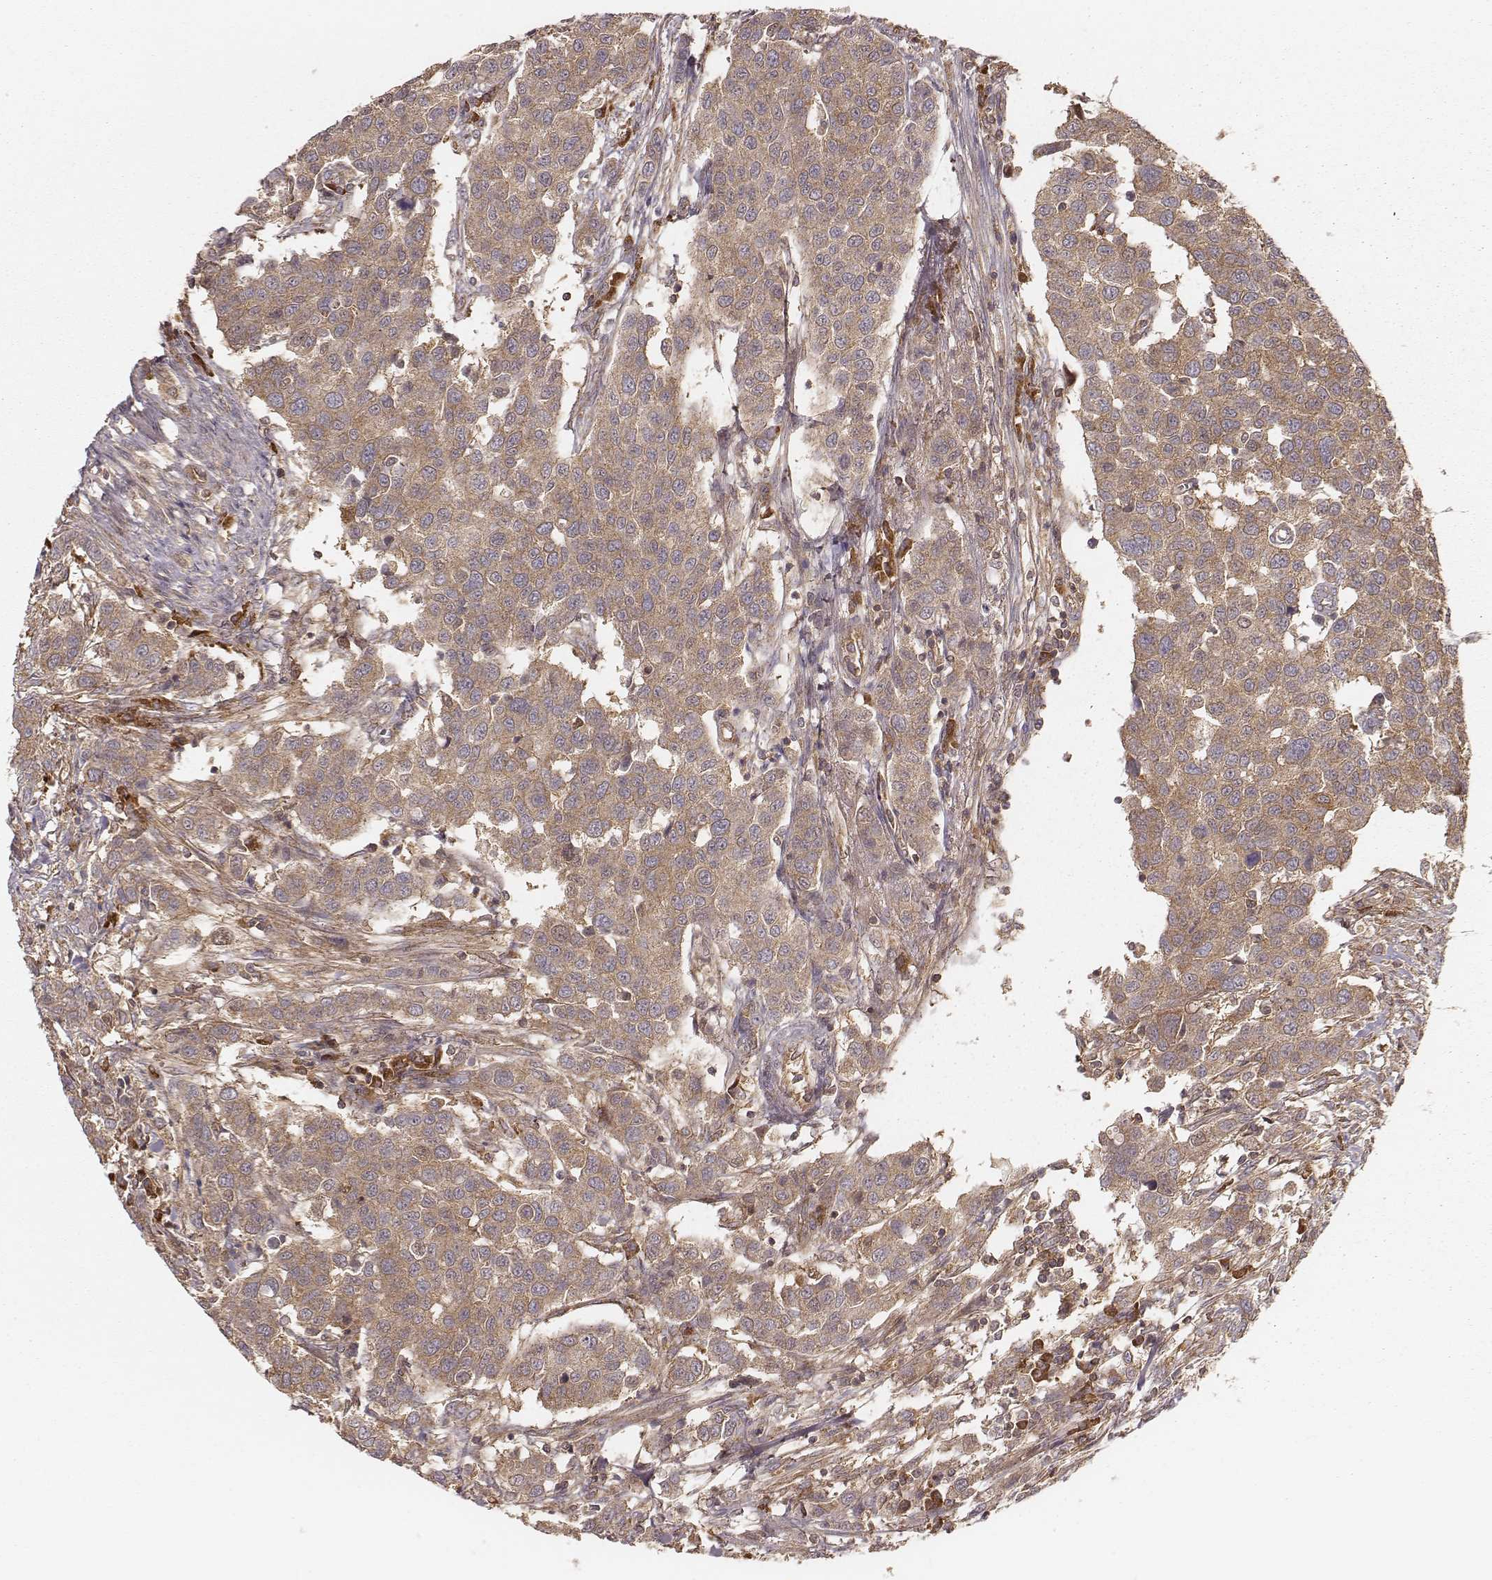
{"staining": {"intensity": "weak", "quantity": ">75%", "location": "cytoplasmic/membranous"}, "tissue": "urothelial cancer", "cell_type": "Tumor cells", "image_type": "cancer", "snomed": [{"axis": "morphology", "description": "Urothelial carcinoma, High grade"}, {"axis": "topography", "description": "Urinary bladder"}], "caption": "Immunohistochemistry (IHC) of human urothelial cancer reveals low levels of weak cytoplasmic/membranous staining in about >75% of tumor cells.", "gene": "CARS1", "patient": {"sex": "female", "age": 58}}